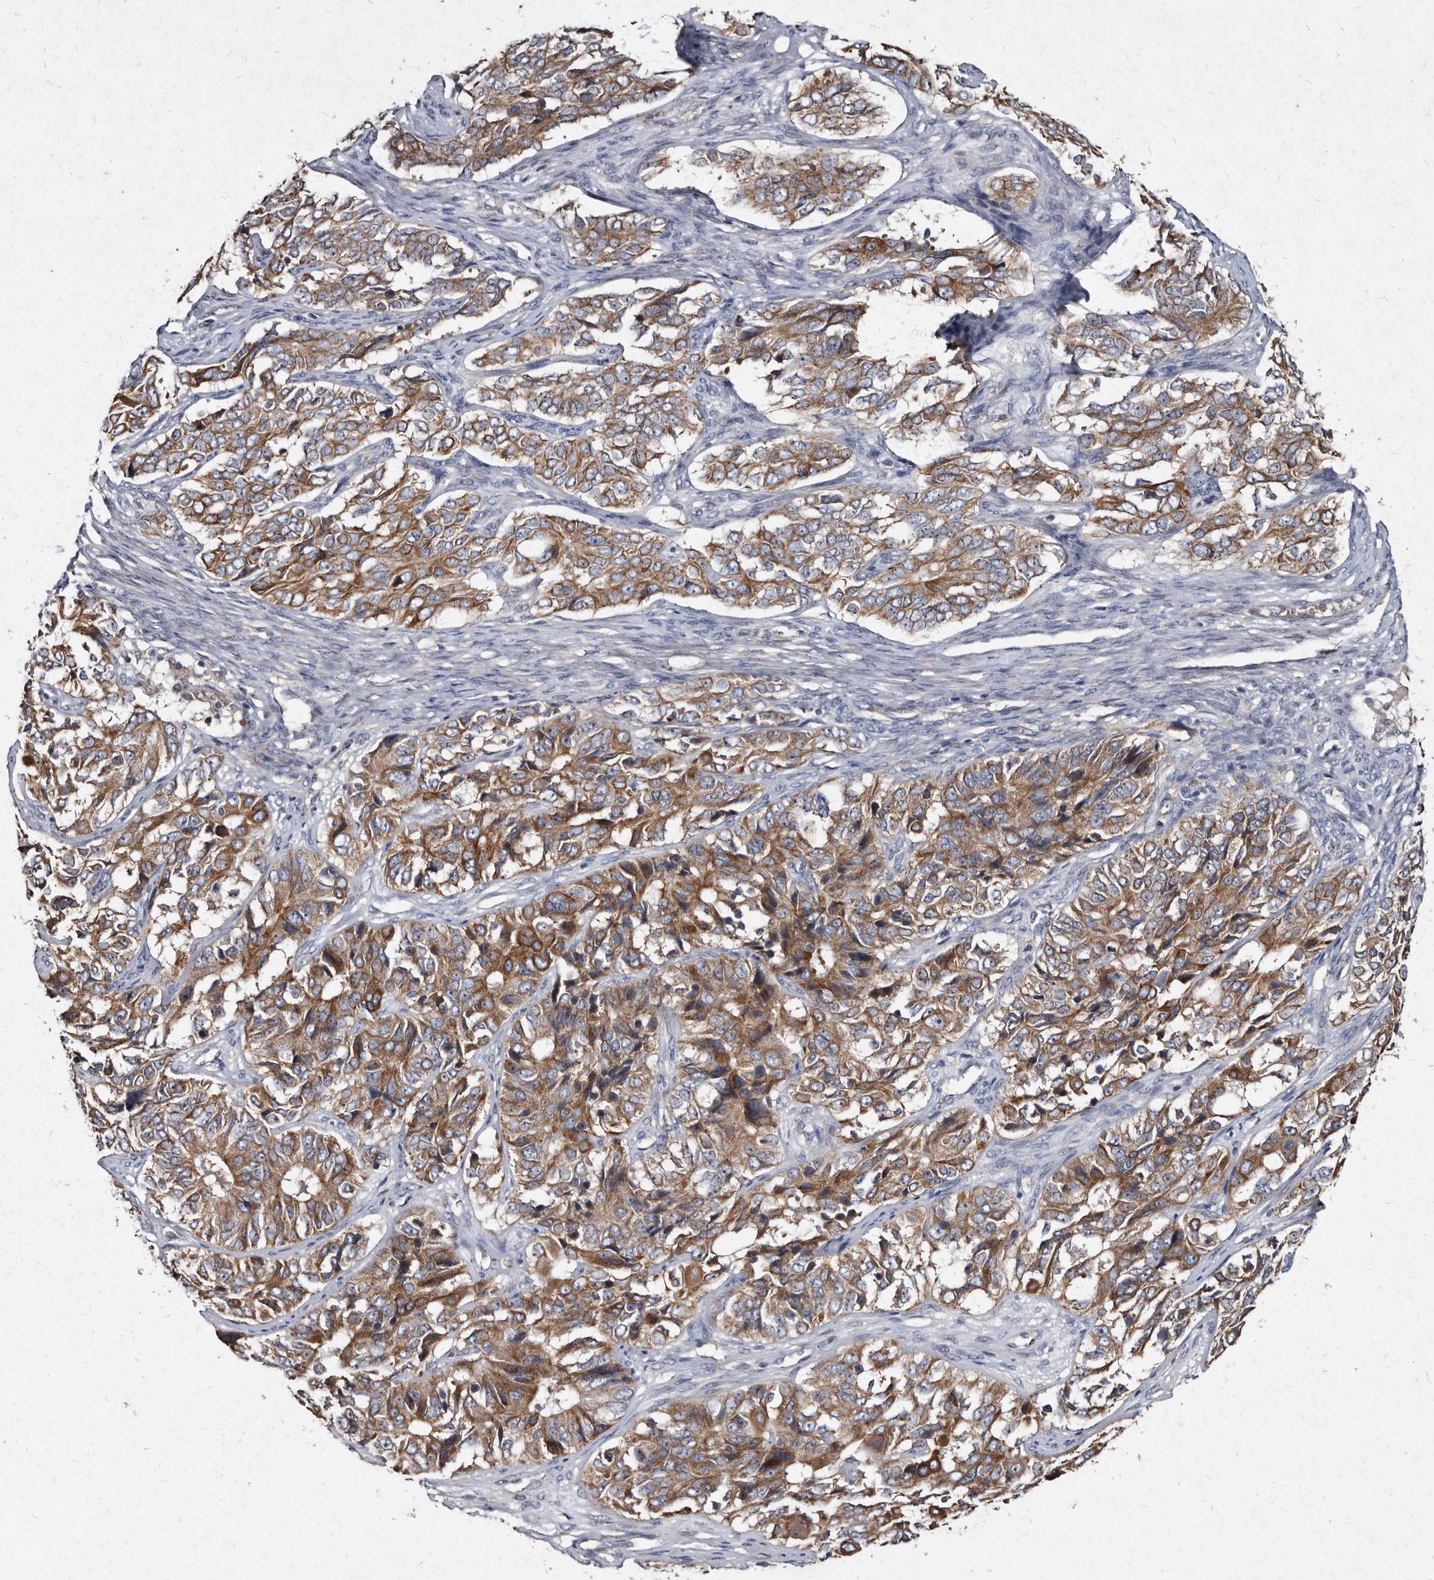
{"staining": {"intensity": "moderate", "quantity": ">75%", "location": "cytoplasmic/membranous"}, "tissue": "ovarian cancer", "cell_type": "Tumor cells", "image_type": "cancer", "snomed": [{"axis": "morphology", "description": "Carcinoma, endometroid"}, {"axis": "topography", "description": "Ovary"}], "caption": "IHC (DAB (3,3'-diaminobenzidine)) staining of human ovarian cancer demonstrates moderate cytoplasmic/membranous protein expression in about >75% of tumor cells. The staining was performed using DAB (3,3'-diaminobenzidine) to visualize the protein expression in brown, while the nuclei were stained in blue with hematoxylin (Magnification: 20x).", "gene": "YPEL3", "patient": {"sex": "female", "age": 51}}